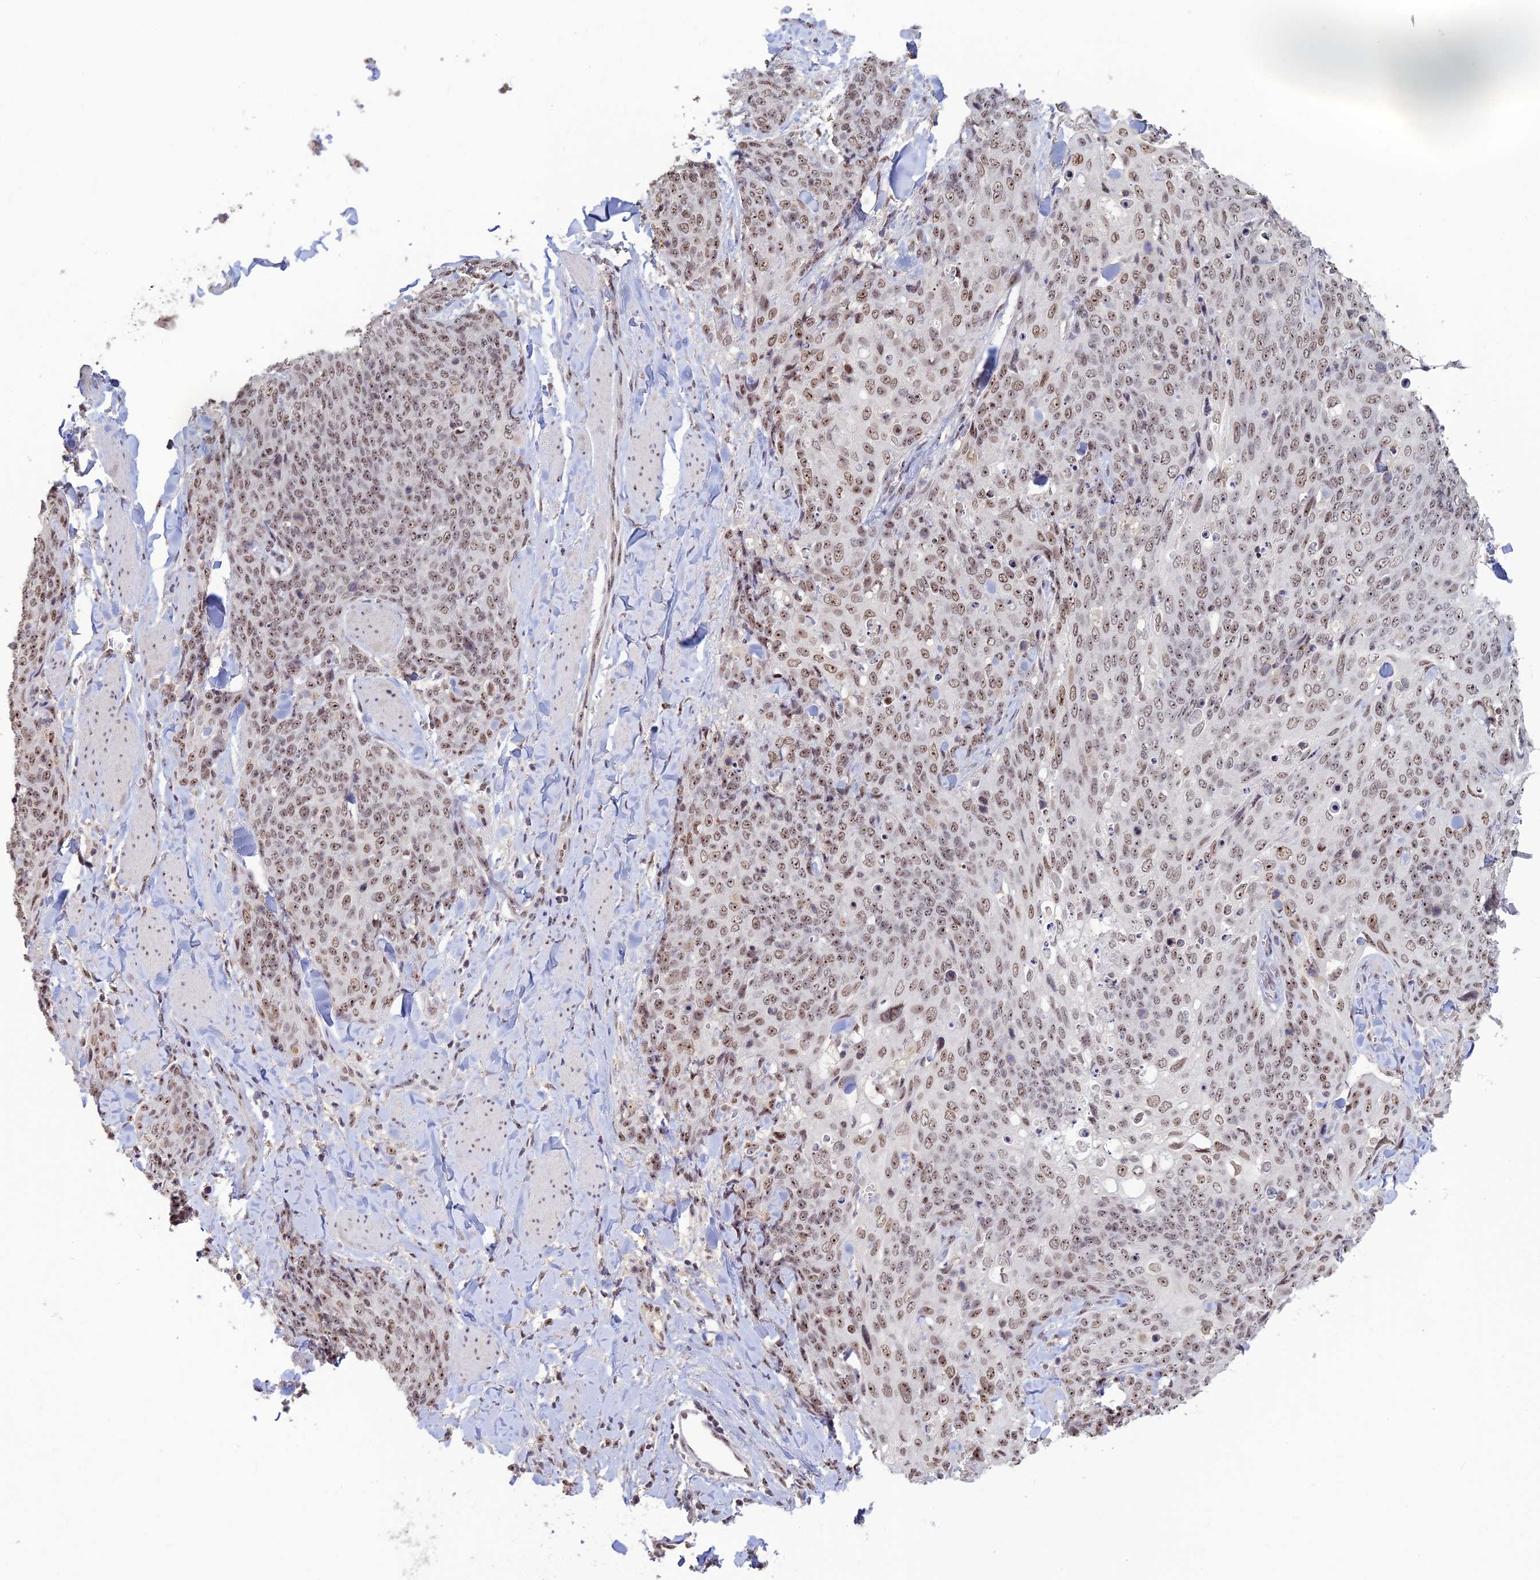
{"staining": {"intensity": "weak", "quantity": ">75%", "location": "nuclear"}, "tissue": "skin cancer", "cell_type": "Tumor cells", "image_type": "cancer", "snomed": [{"axis": "morphology", "description": "Squamous cell carcinoma, NOS"}, {"axis": "topography", "description": "Skin"}, {"axis": "topography", "description": "Vulva"}], "caption": "Protein analysis of skin cancer tissue exhibits weak nuclear expression in approximately >75% of tumor cells.", "gene": "POLR1G", "patient": {"sex": "female", "age": 85}}